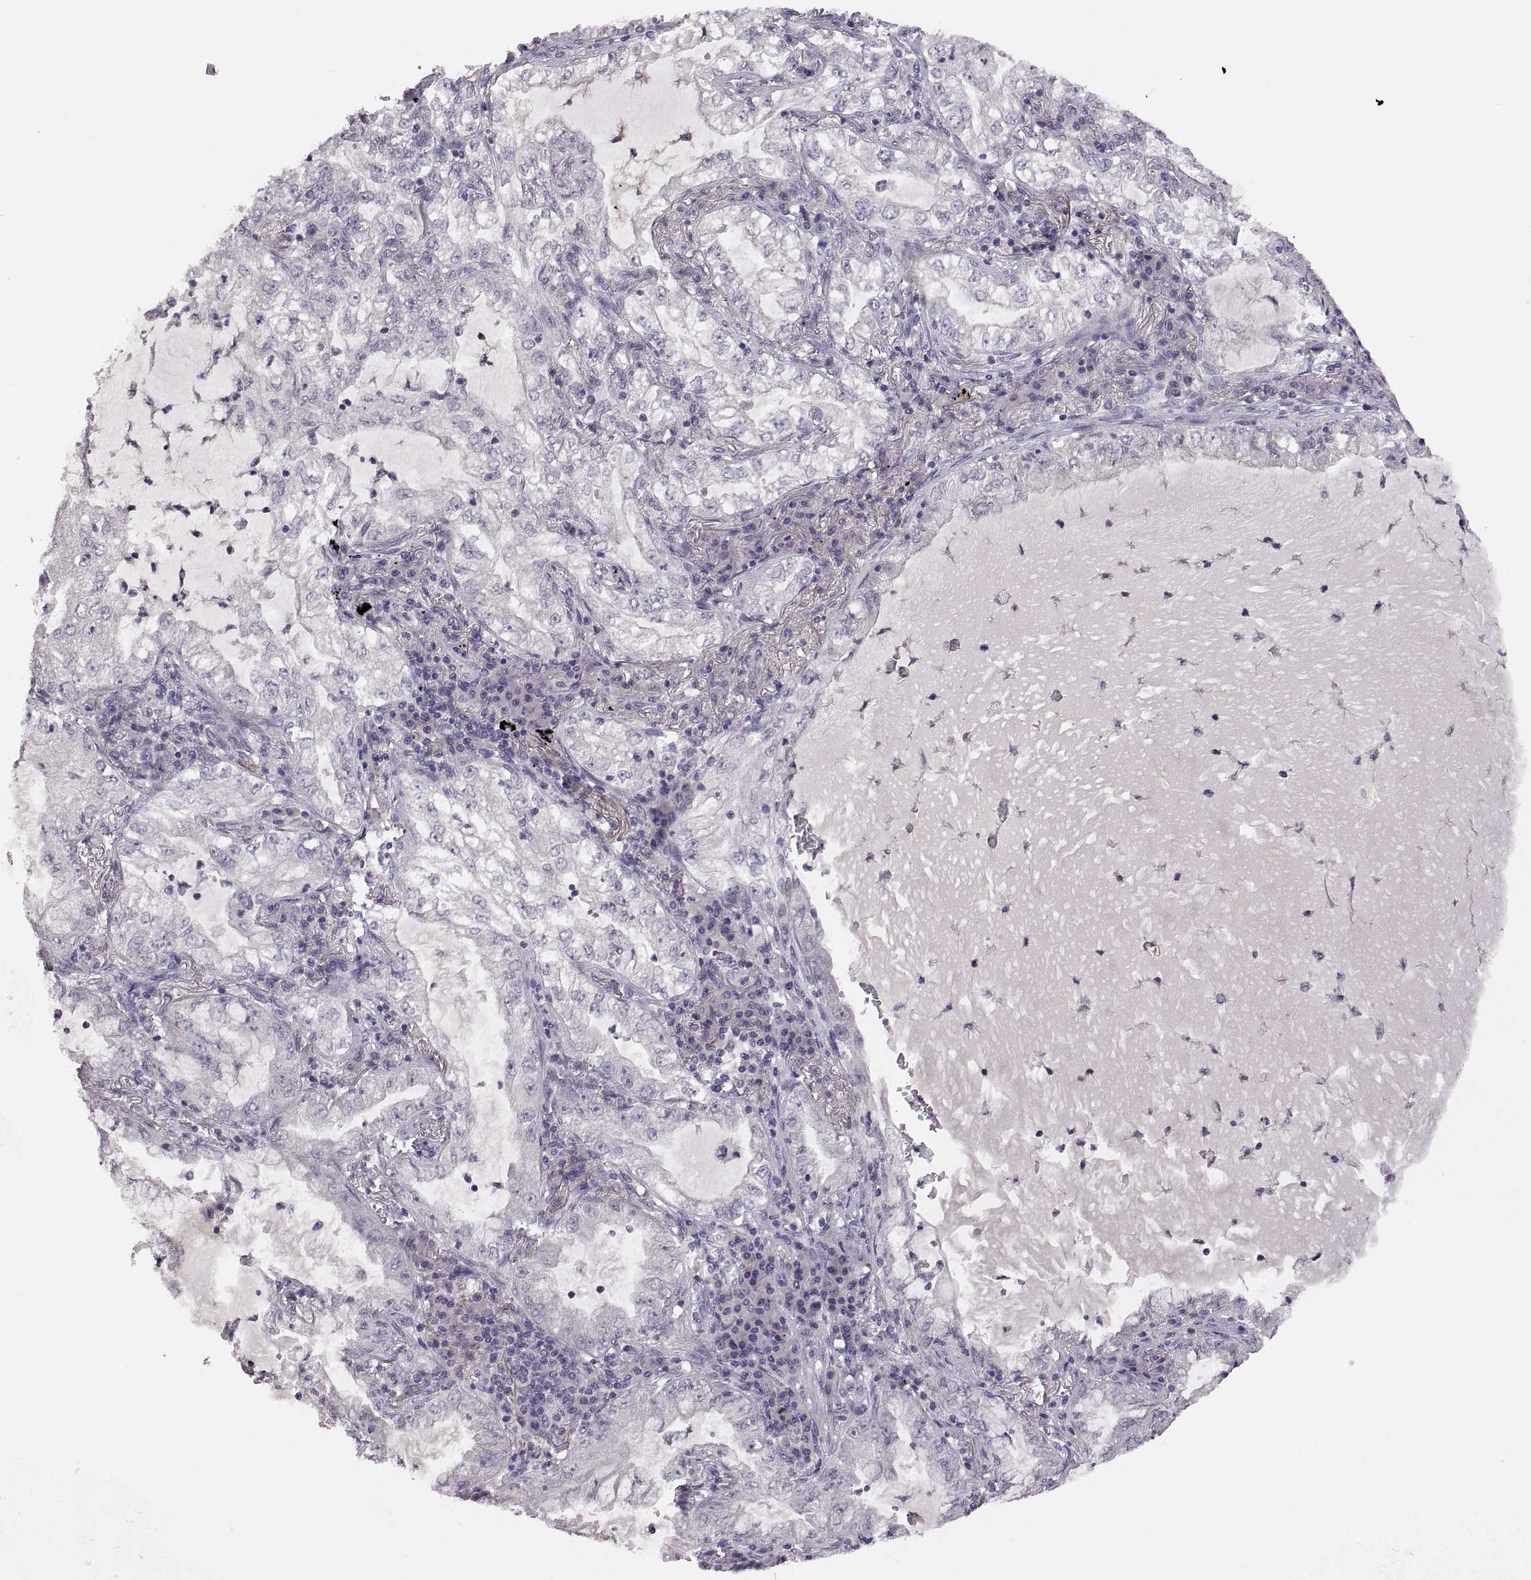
{"staining": {"intensity": "negative", "quantity": "none", "location": "none"}, "tissue": "lung cancer", "cell_type": "Tumor cells", "image_type": "cancer", "snomed": [{"axis": "morphology", "description": "Adenocarcinoma, NOS"}, {"axis": "topography", "description": "Lung"}], "caption": "The photomicrograph exhibits no significant expression in tumor cells of adenocarcinoma (lung).", "gene": "CDH2", "patient": {"sex": "female", "age": 73}}